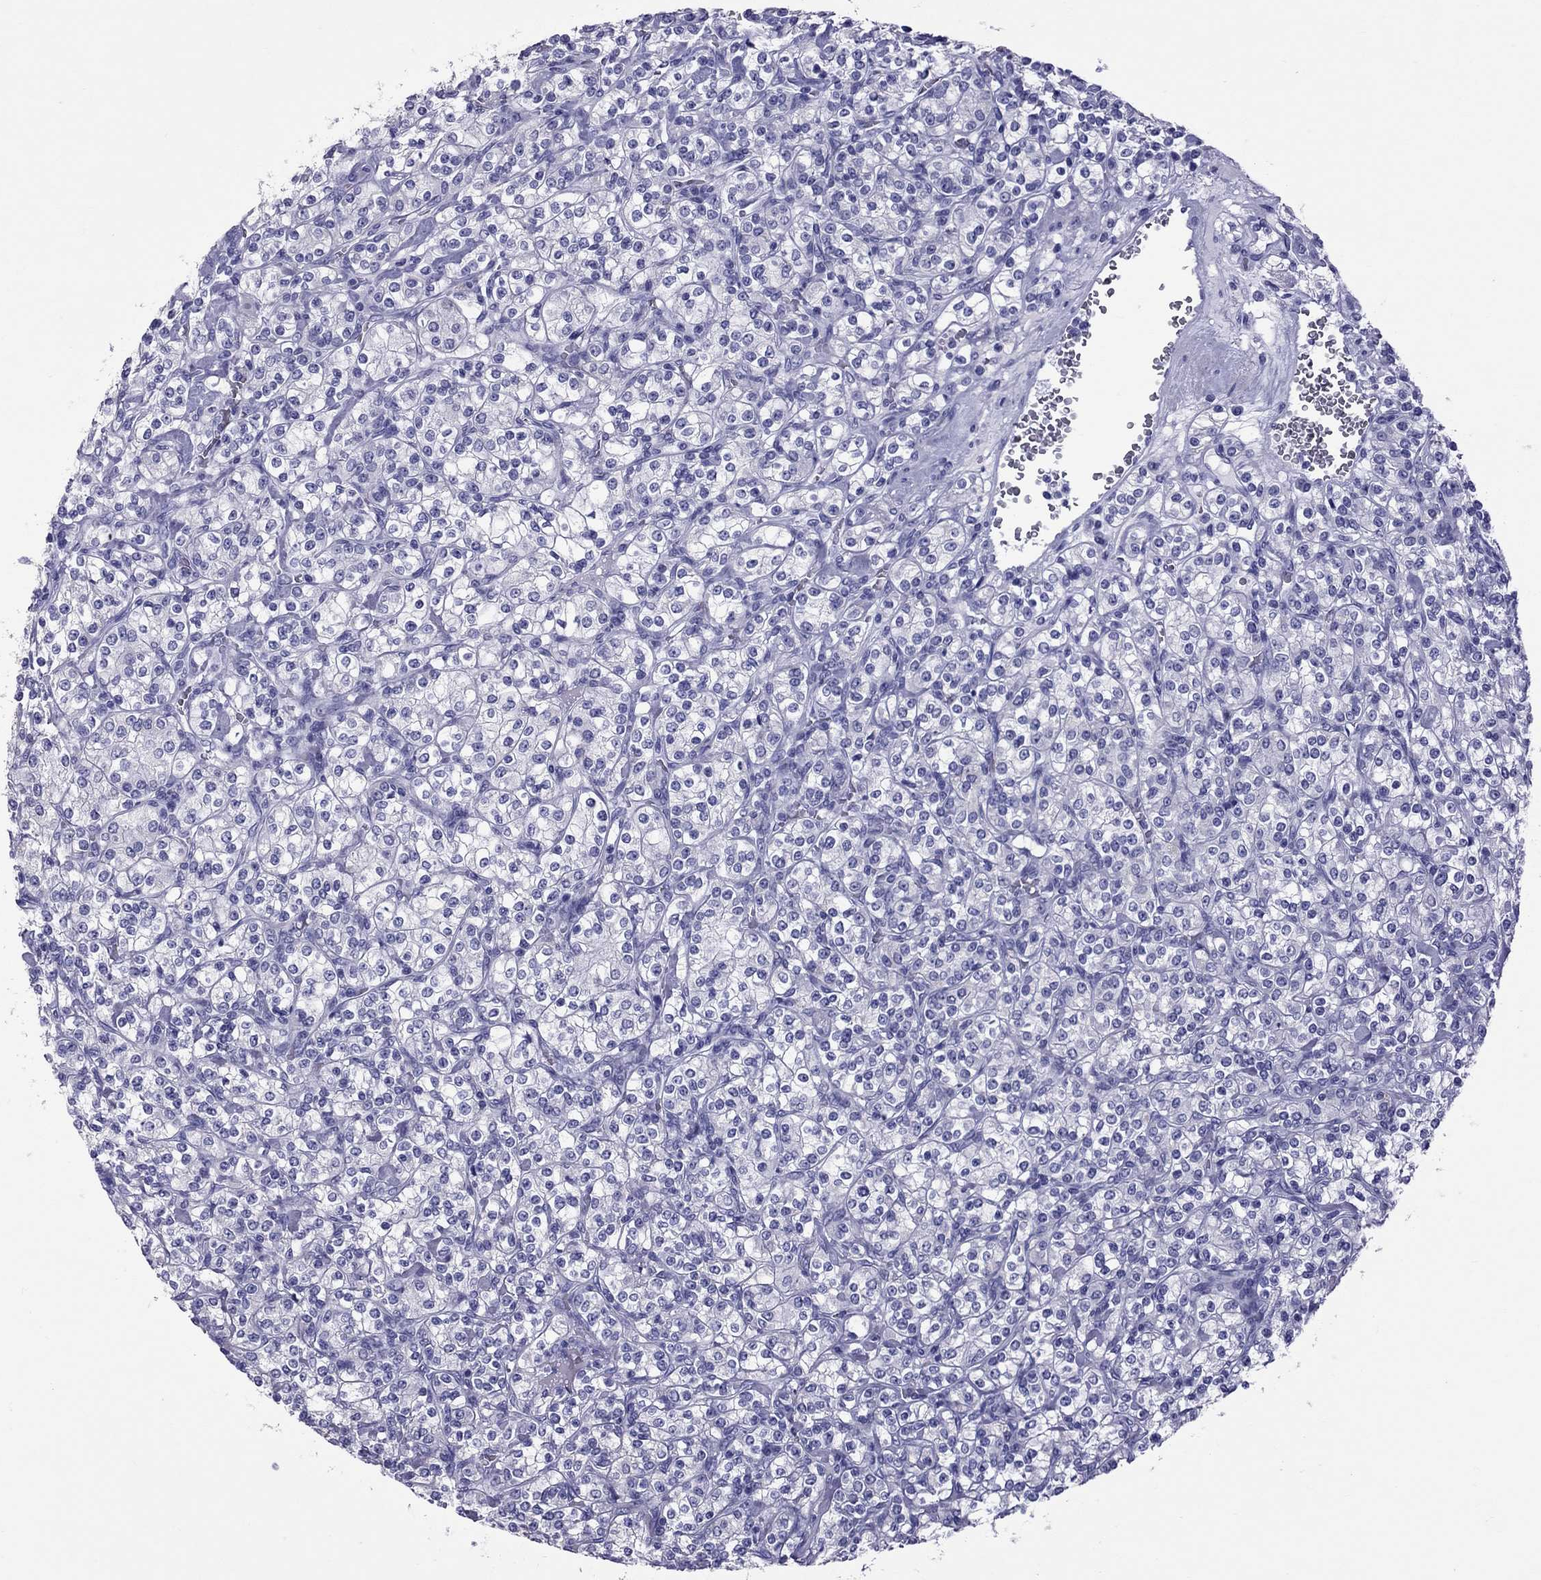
{"staining": {"intensity": "negative", "quantity": "none", "location": "none"}, "tissue": "renal cancer", "cell_type": "Tumor cells", "image_type": "cancer", "snomed": [{"axis": "morphology", "description": "Adenocarcinoma, NOS"}, {"axis": "topography", "description": "Kidney"}], "caption": "Micrograph shows no protein expression in tumor cells of adenocarcinoma (renal) tissue.", "gene": "TTLL13", "patient": {"sex": "male", "age": 77}}